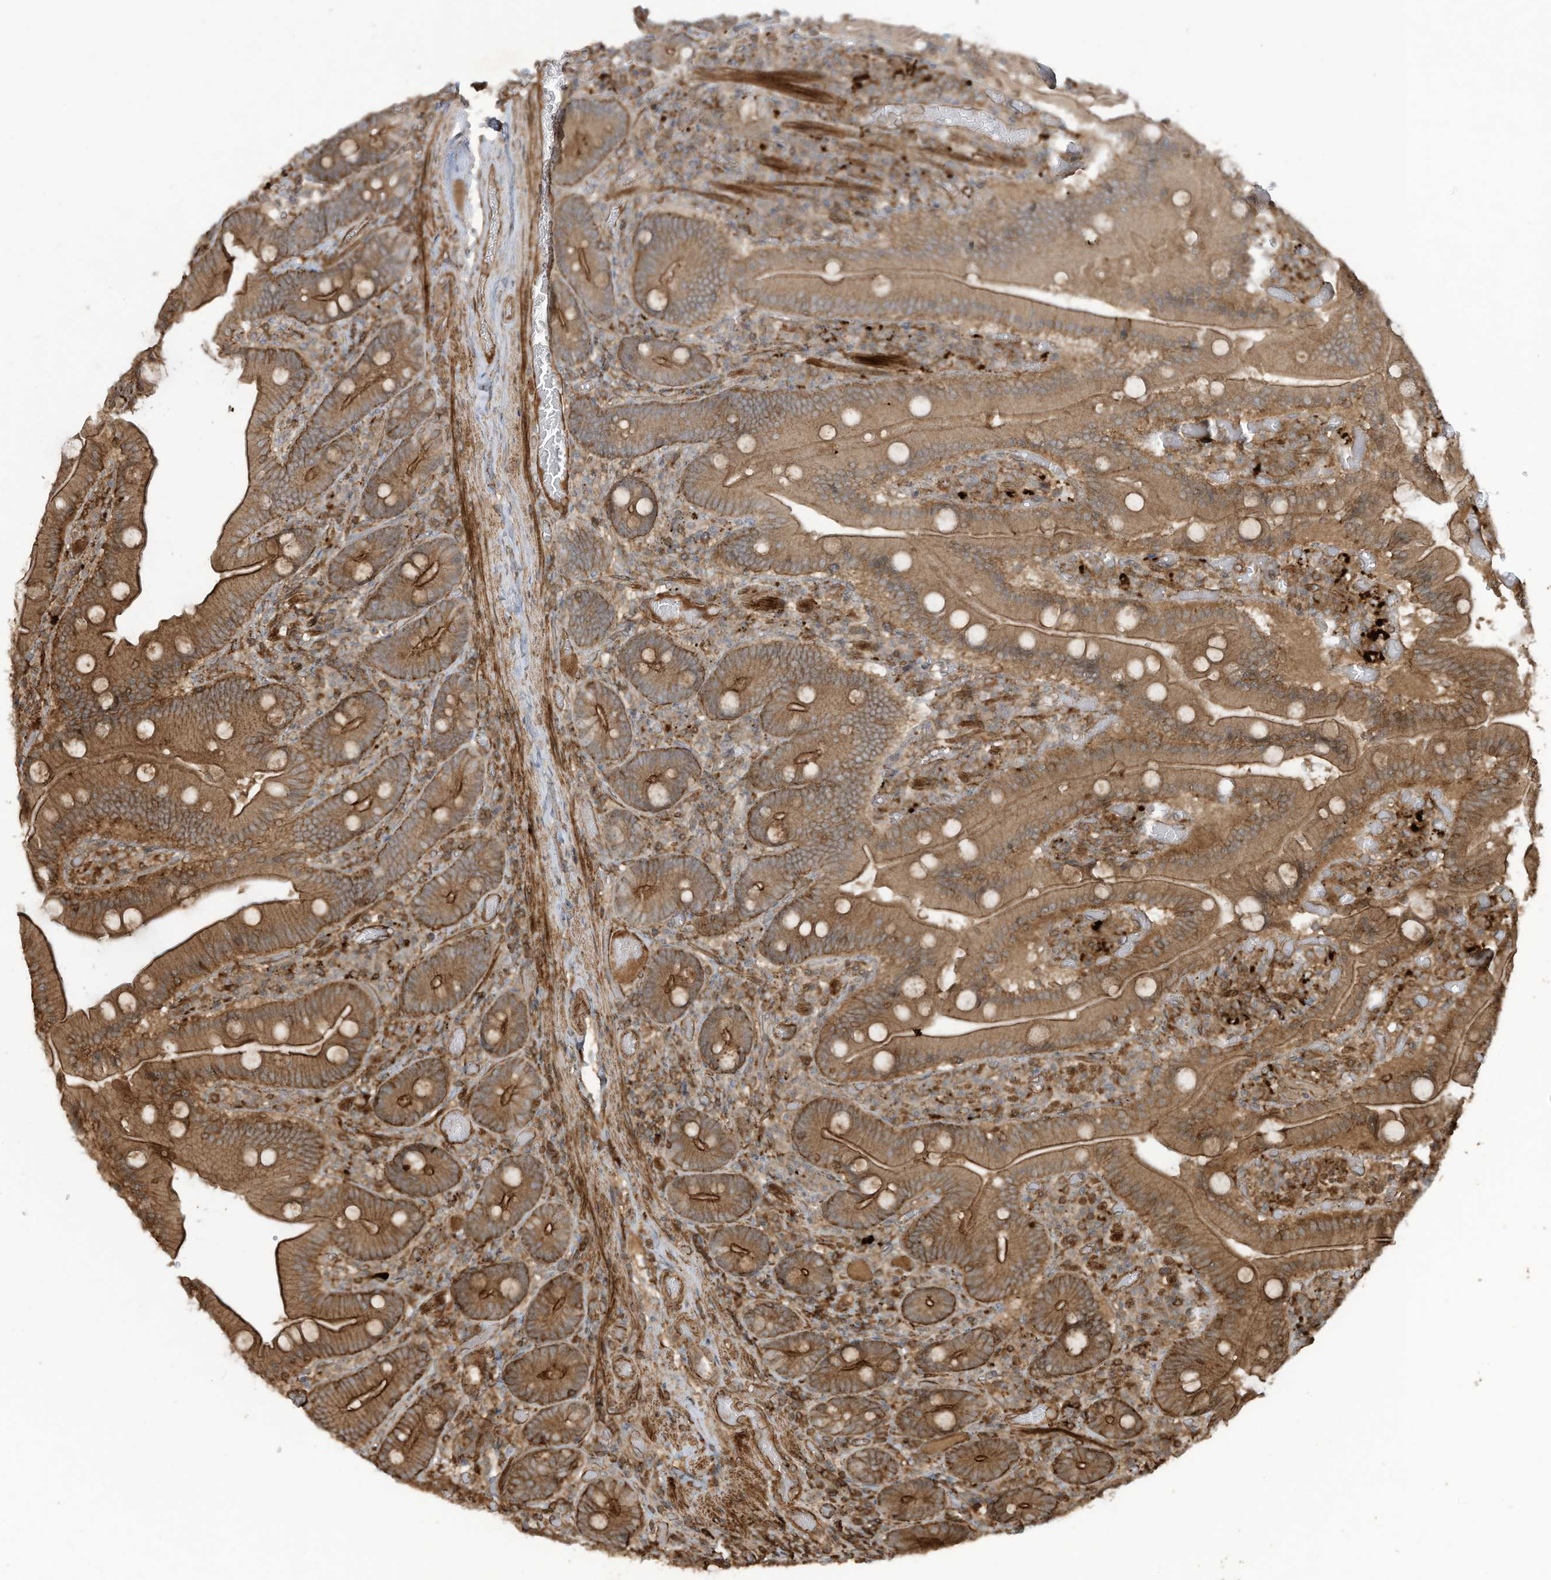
{"staining": {"intensity": "strong", "quantity": ">75%", "location": "cytoplasmic/membranous"}, "tissue": "duodenum", "cell_type": "Glandular cells", "image_type": "normal", "snomed": [{"axis": "morphology", "description": "Normal tissue, NOS"}, {"axis": "topography", "description": "Duodenum"}], "caption": "Immunohistochemical staining of normal duodenum demonstrates strong cytoplasmic/membranous protein expression in approximately >75% of glandular cells. The protein is stained brown, and the nuclei are stained in blue (DAB IHC with brightfield microscopy, high magnification).", "gene": "DDIT4", "patient": {"sex": "female", "age": 62}}